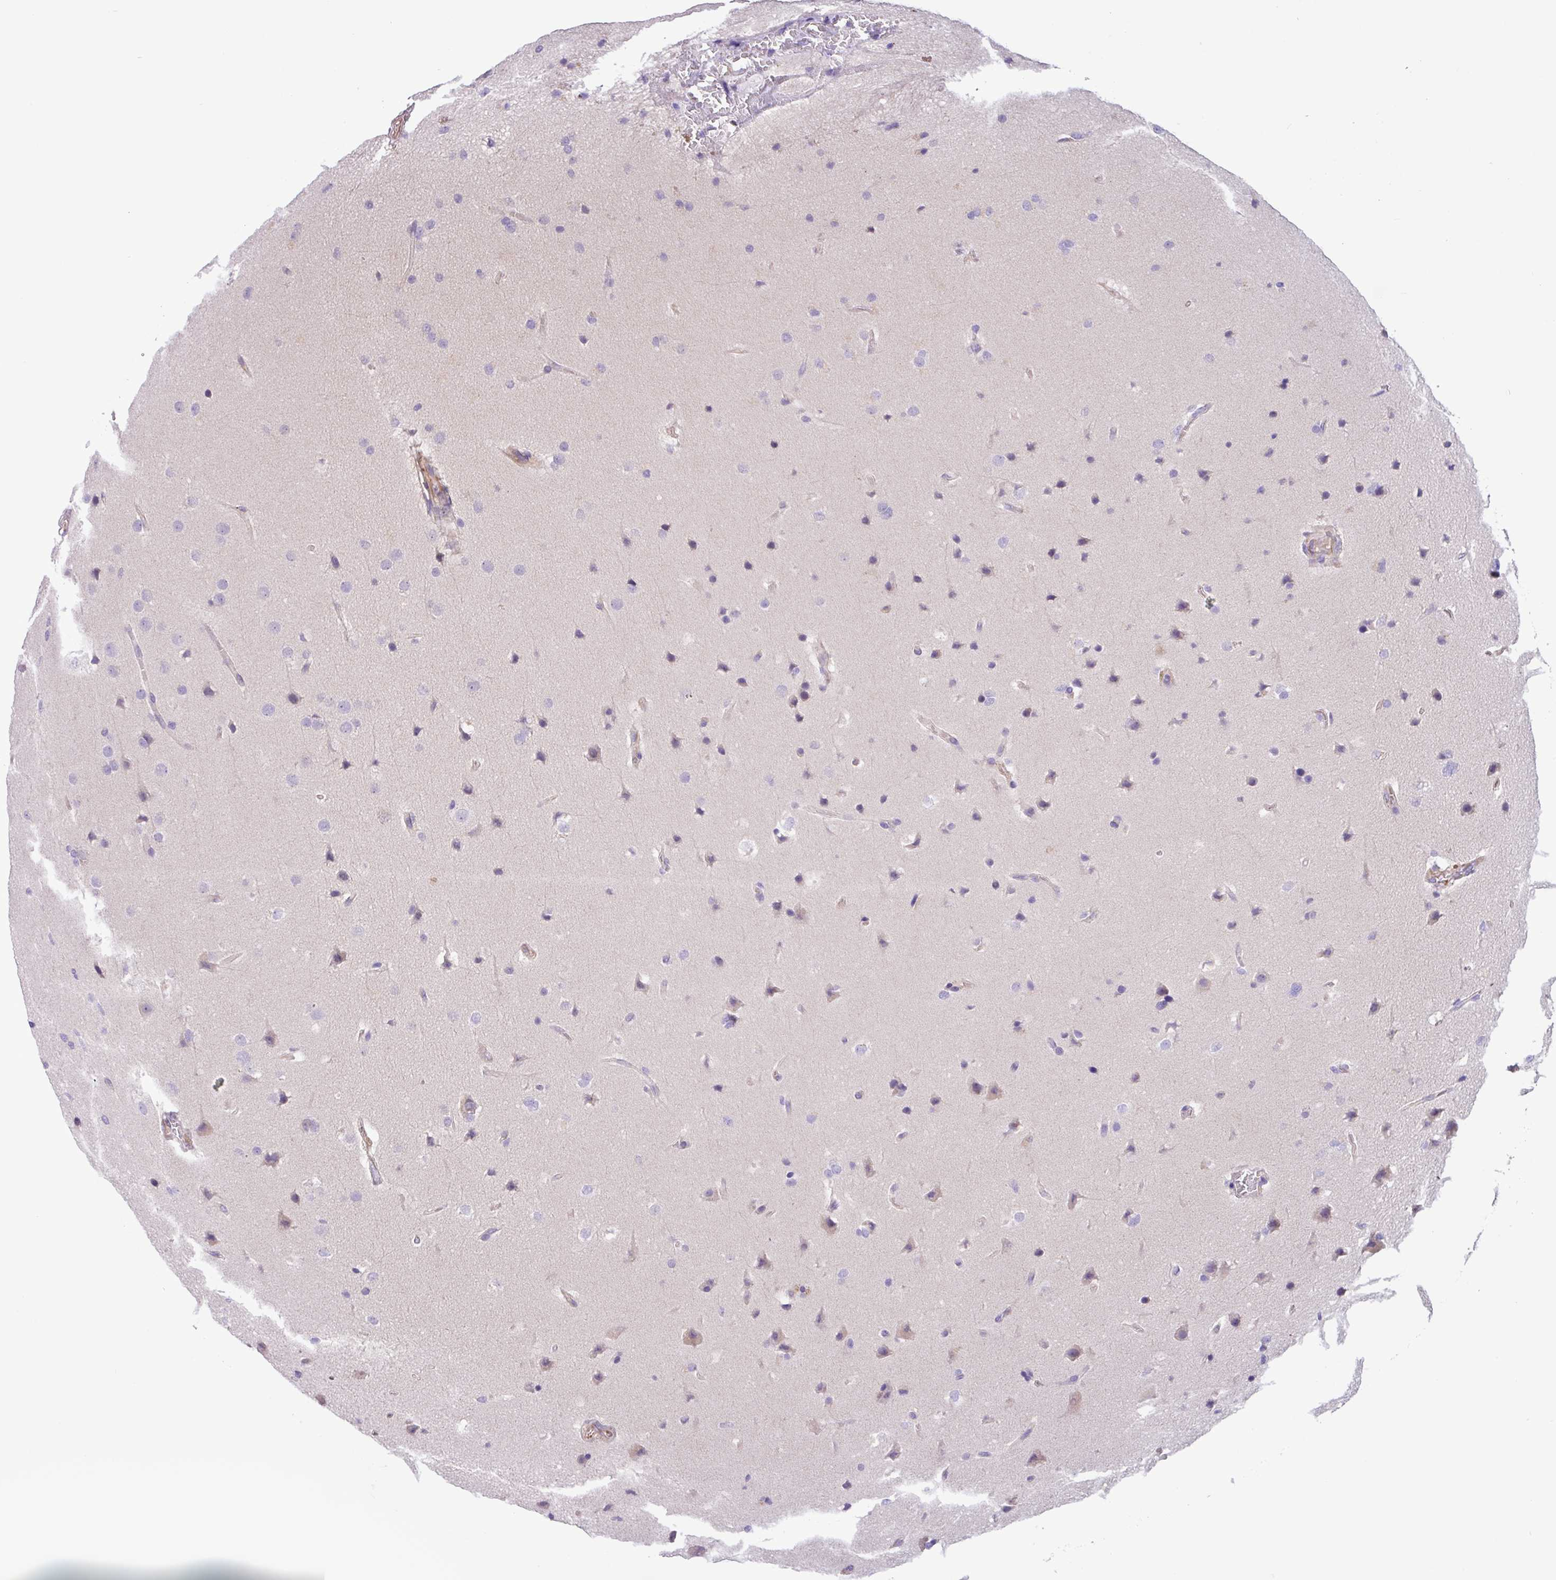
{"staining": {"intensity": "negative", "quantity": "none", "location": "none"}, "tissue": "glioma", "cell_type": "Tumor cells", "image_type": "cancer", "snomed": [{"axis": "morphology", "description": "Glioma, malignant, Low grade"}, {"axis": "topography", "description": "Brain"}], "caption": "High power microscopy image of an immunohistochemistry image of malignant low-grade glioma, revealing no significant positivity in tumor cells.", "gene": "MRM2", "patient": {"sex": "female", "age": 37}}